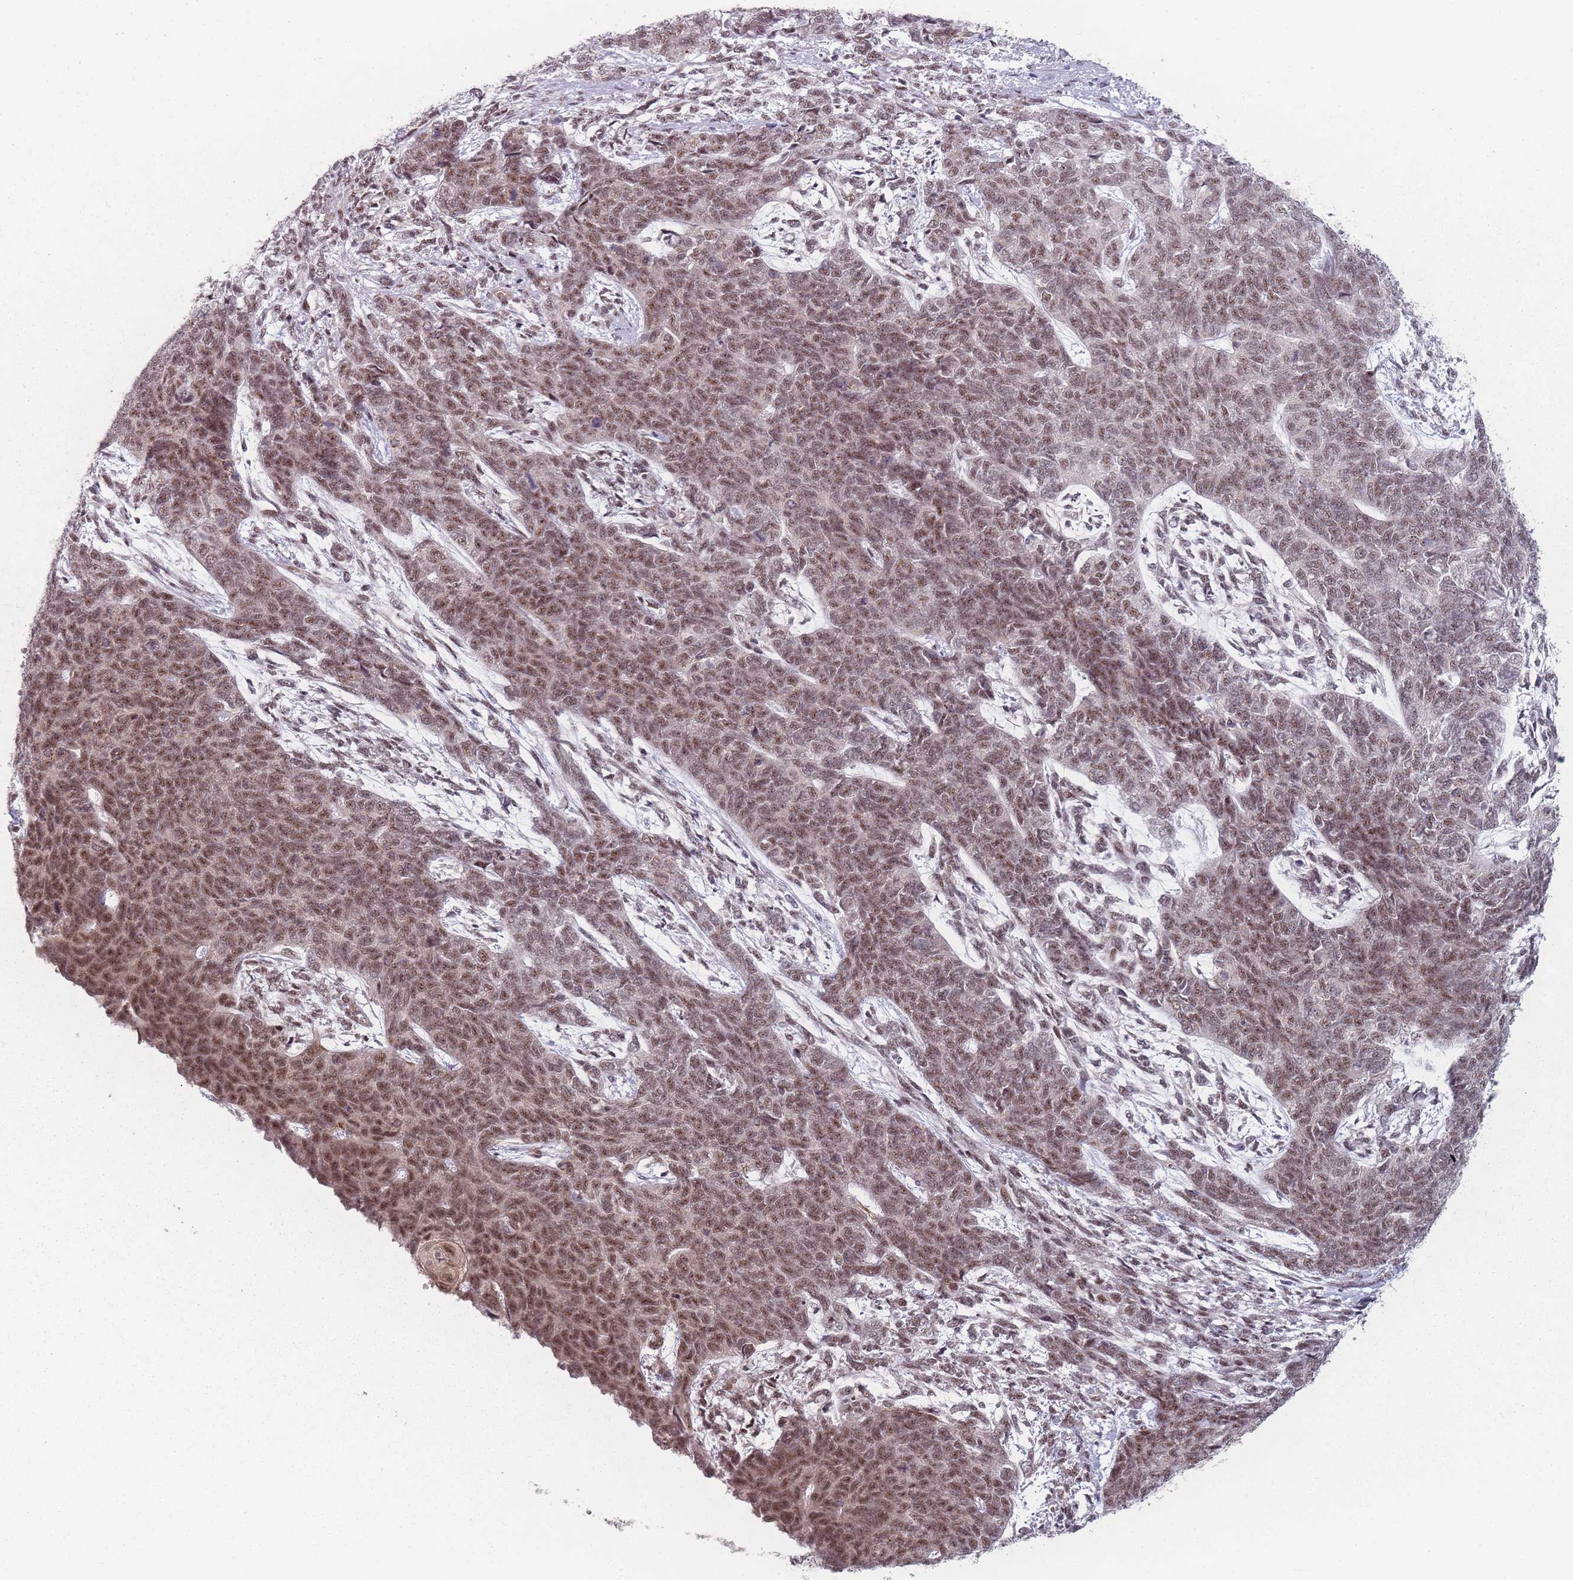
{"staining": {"intensity": "moderate", "quantity": ">75%", "location": "nuclear"}, "tissue": "cervical cancer", "cell_type": "Tumor cells", "image_type": "cancer", "snomed": [{"axis": "morphology", "description": "Squamous cell carcinoma, NOS"}, {"axis": "topography", "description": "Cervix"}], "caption": "Immunohistochemical staining of human squamous cell carcinoma (cervical) exhibits medium levels of moderate nuclear positivity in about >75% of tumor cells. Ihc stains the protein of interest in brown and the nuclei are stained blue.", "gene": "ZC3H14", "patient": {"sex": "female", "age": 63}}